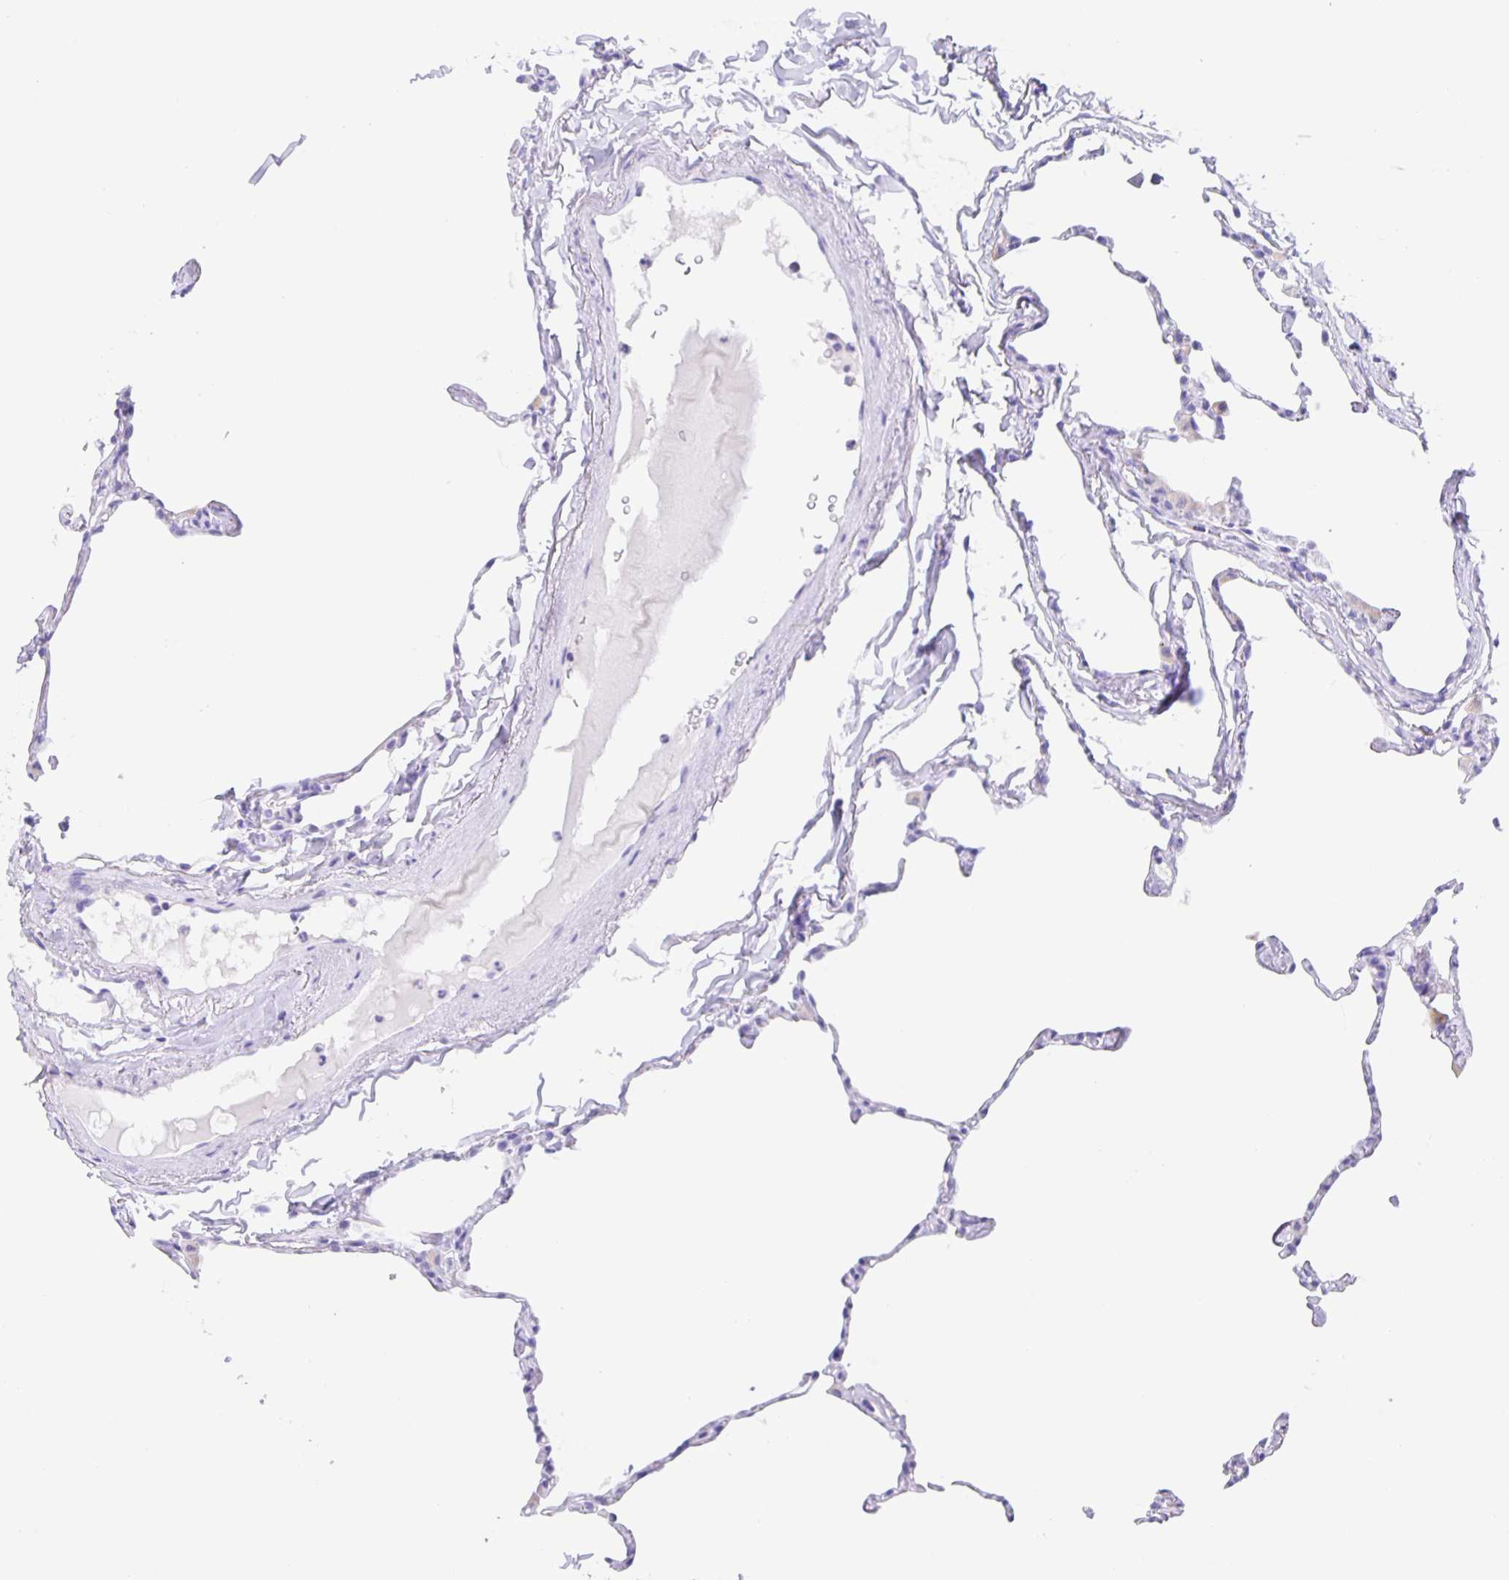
{"staining": {"intensity": "negative", "quantity": "none", "location": "none"}, "tissue": "lung", "cell_type": "Alveolar cells", "image_type": "normal", "snomed": [{"axis": "morphology", "description": "Normal tissue, NOS"}, {"axis": "topography", "description": "Lung"}], "caption": "This is an IHC image of normal lung. There is no staining in alveolar cells.", "gene": "GUCA2A", "patient": {"sex": "male", "age": 65}}